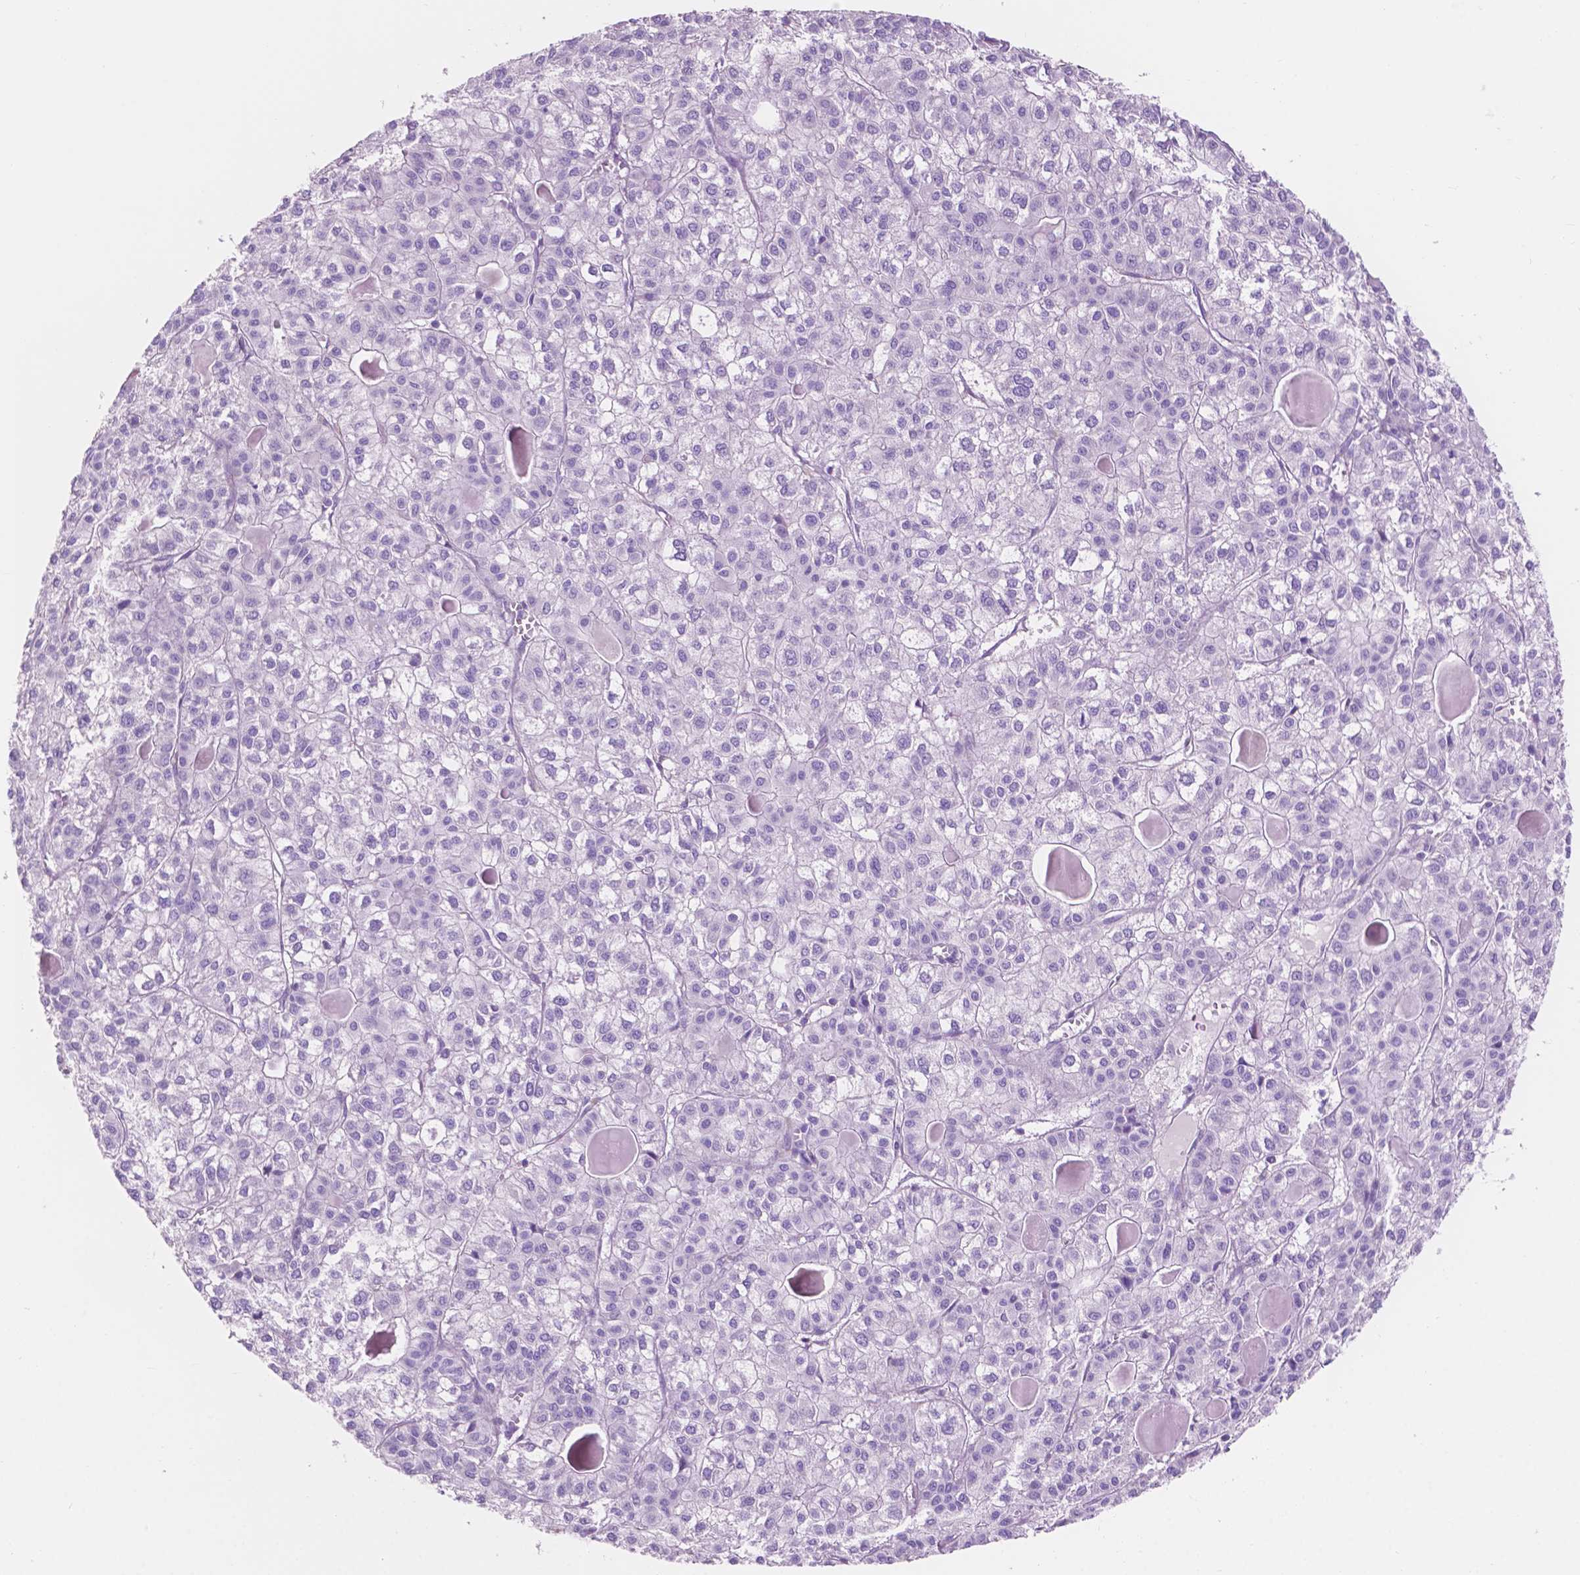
{"staining": {"intensity": "negative", "quantity": "none", "location": "none"}, "tissue": "liver cancer", "cell_type": "Tumor cells", "image_type": "cancer", "snomed": [{"axis": "morphology", "description": "Carcinoma, Hepatocellular, NOS"}, {"axis": "topography", "description": "Liver"}], "caption": "Immunohistochemistry image of human liver cancer (hepatocellular carcinoma) stained for a protein (brown), which reveals no staining in tumor cells.", "gene": "IGFN1", "patient": {"sex": "female", "age": 43}}